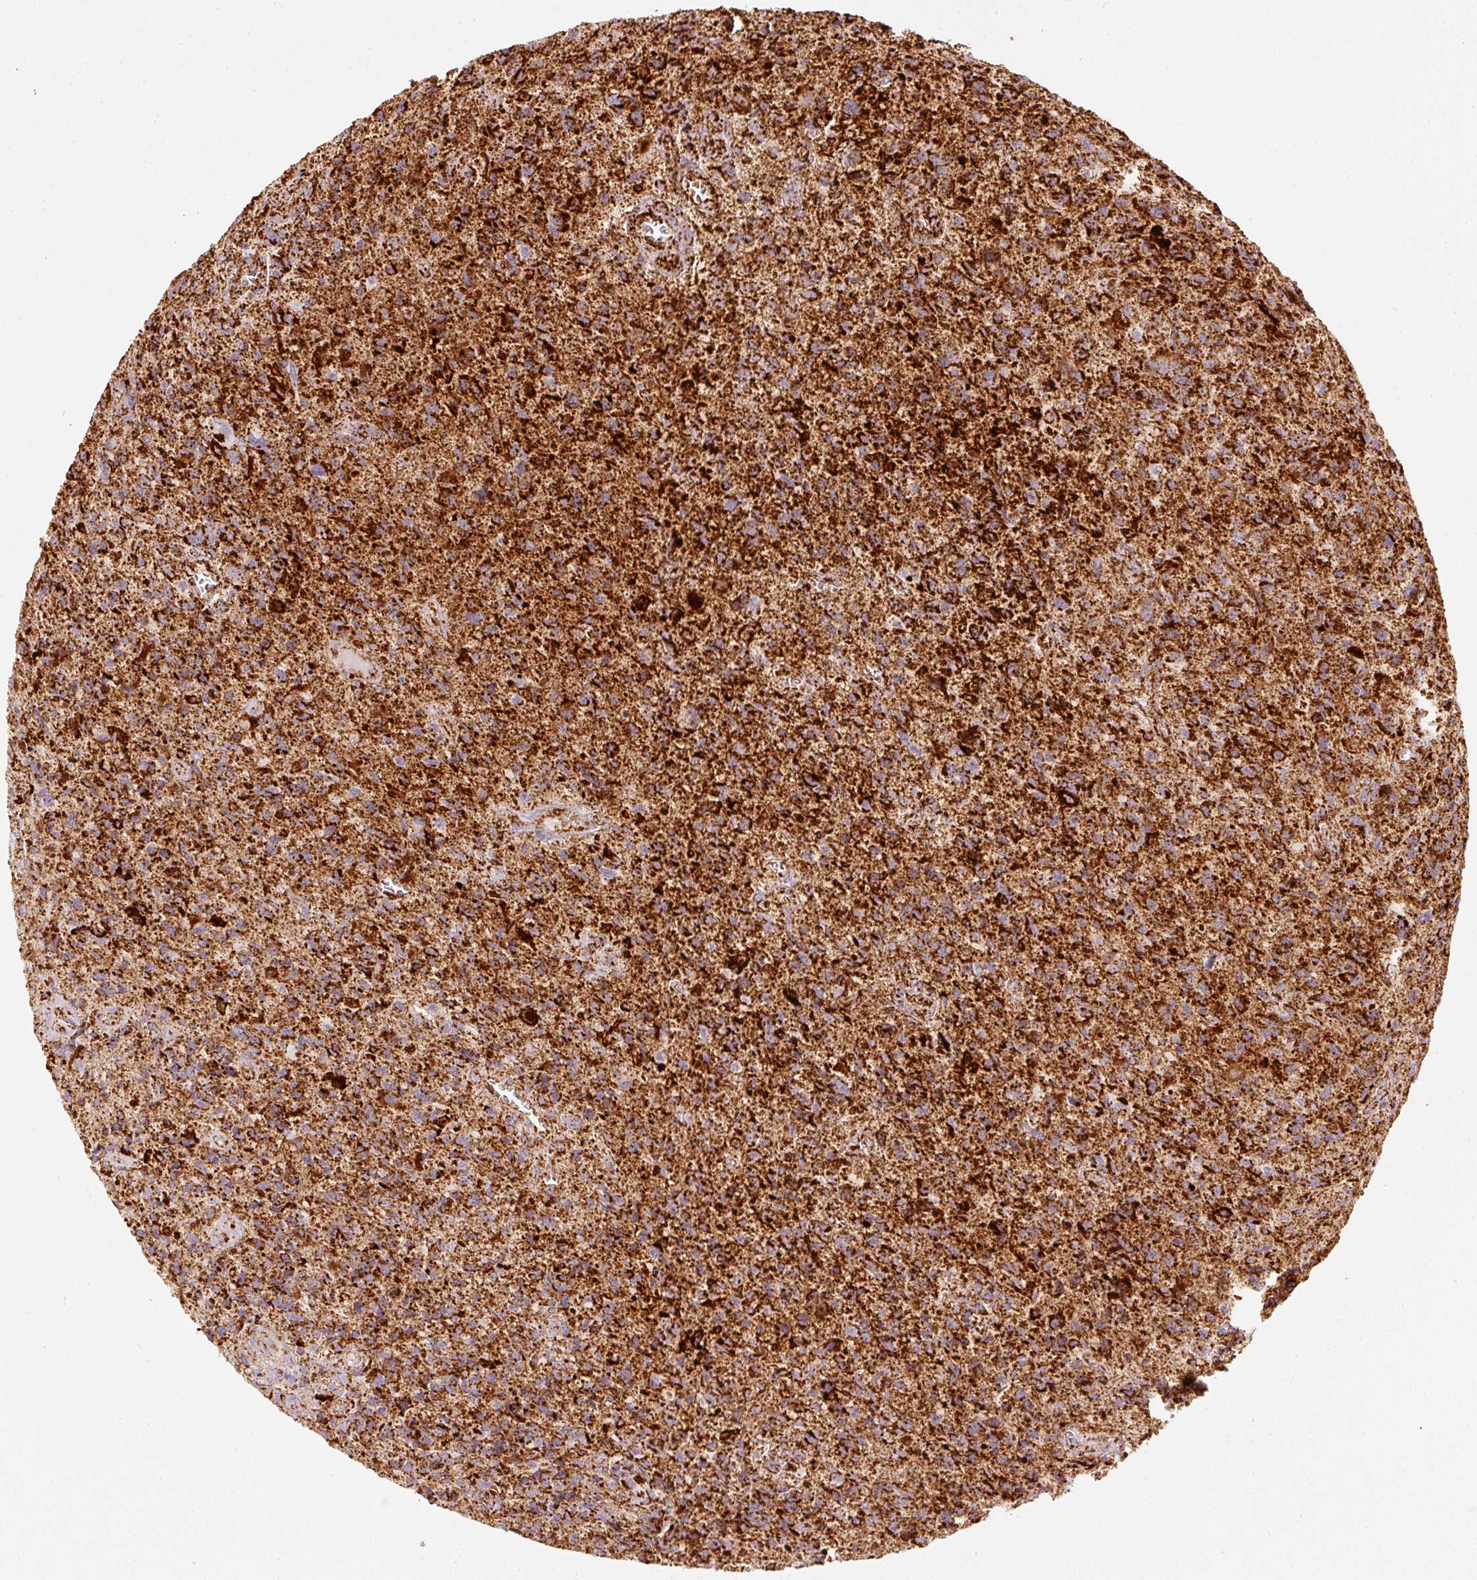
{"staining": {"intensity": "strong", "quantity": ">75%", "location": "cytoplasmic/membranous"}, "tissue": "glioma", "cell_type": "Tumor cells", "image_type": "cancer", "snomed": [{"axis": "morphology", "description": "Glioma, malignant, High grade"}, {"axis": "topography", "description": "Brain"}], "caption": "High-power microscopy captured an IHC histopathology image of malignant high-grade glioma, revealing strong cytoplasmic/membranous expression in about >75% of tumor cells.", "gene": "UQCRC1", "patient": {"sex": "male", "age": 76}}